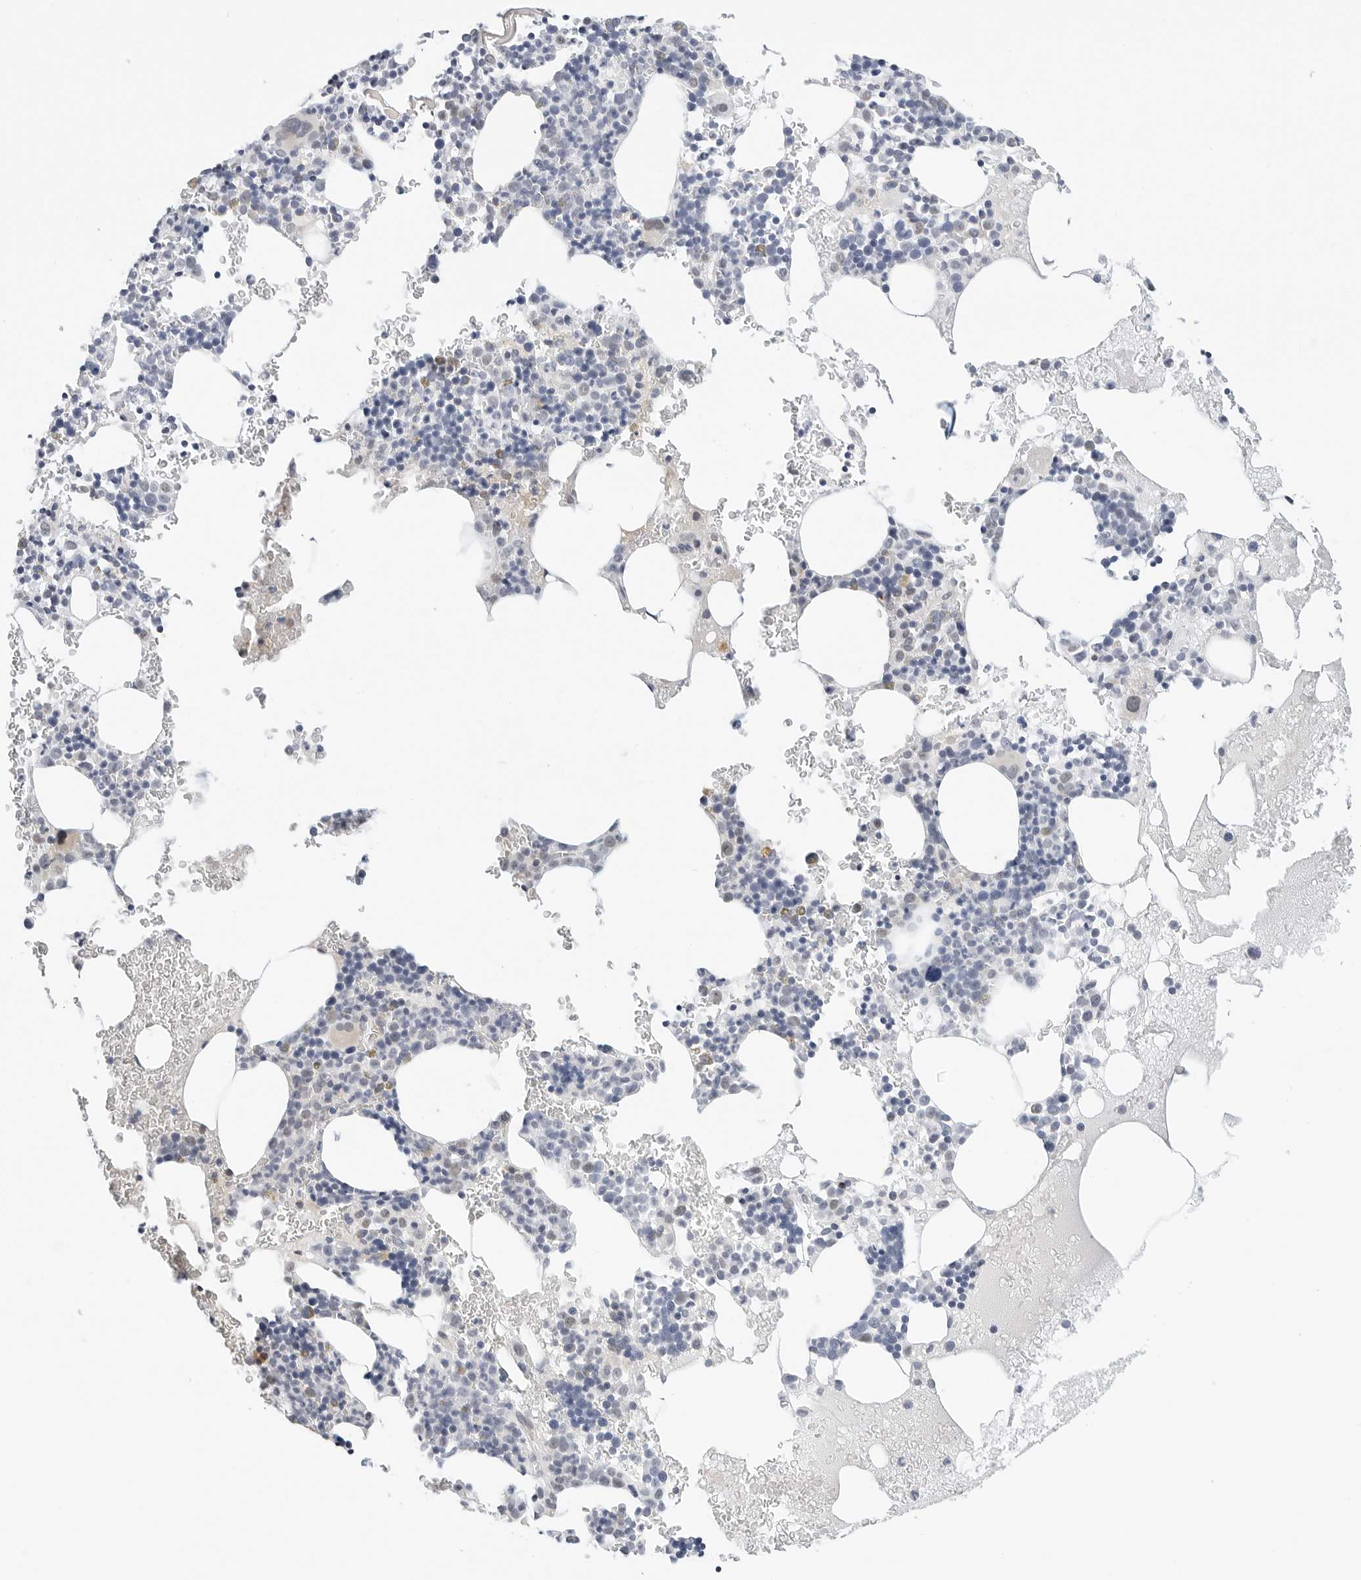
{"staining": {"intensity": "negative", "quantity": "none", "location": "none"}, "tissue": "bone marrow", "cell_type": "Hematopoietic cells", "image_type": "normal", "snomed": [{"axis": "morphology", "description": "Normal tissue, NOS"}, {"axis": "topography", "description": "Bone marrow"}], "caption": "Immunohistochemistry (IHC) micrograph of benign human bone marrow stained for a protein (brown), which demonstrates no expression in hematopoietic cells.", "gene": "TSEN2", "patient": {"sex": "male", "age": 73}}